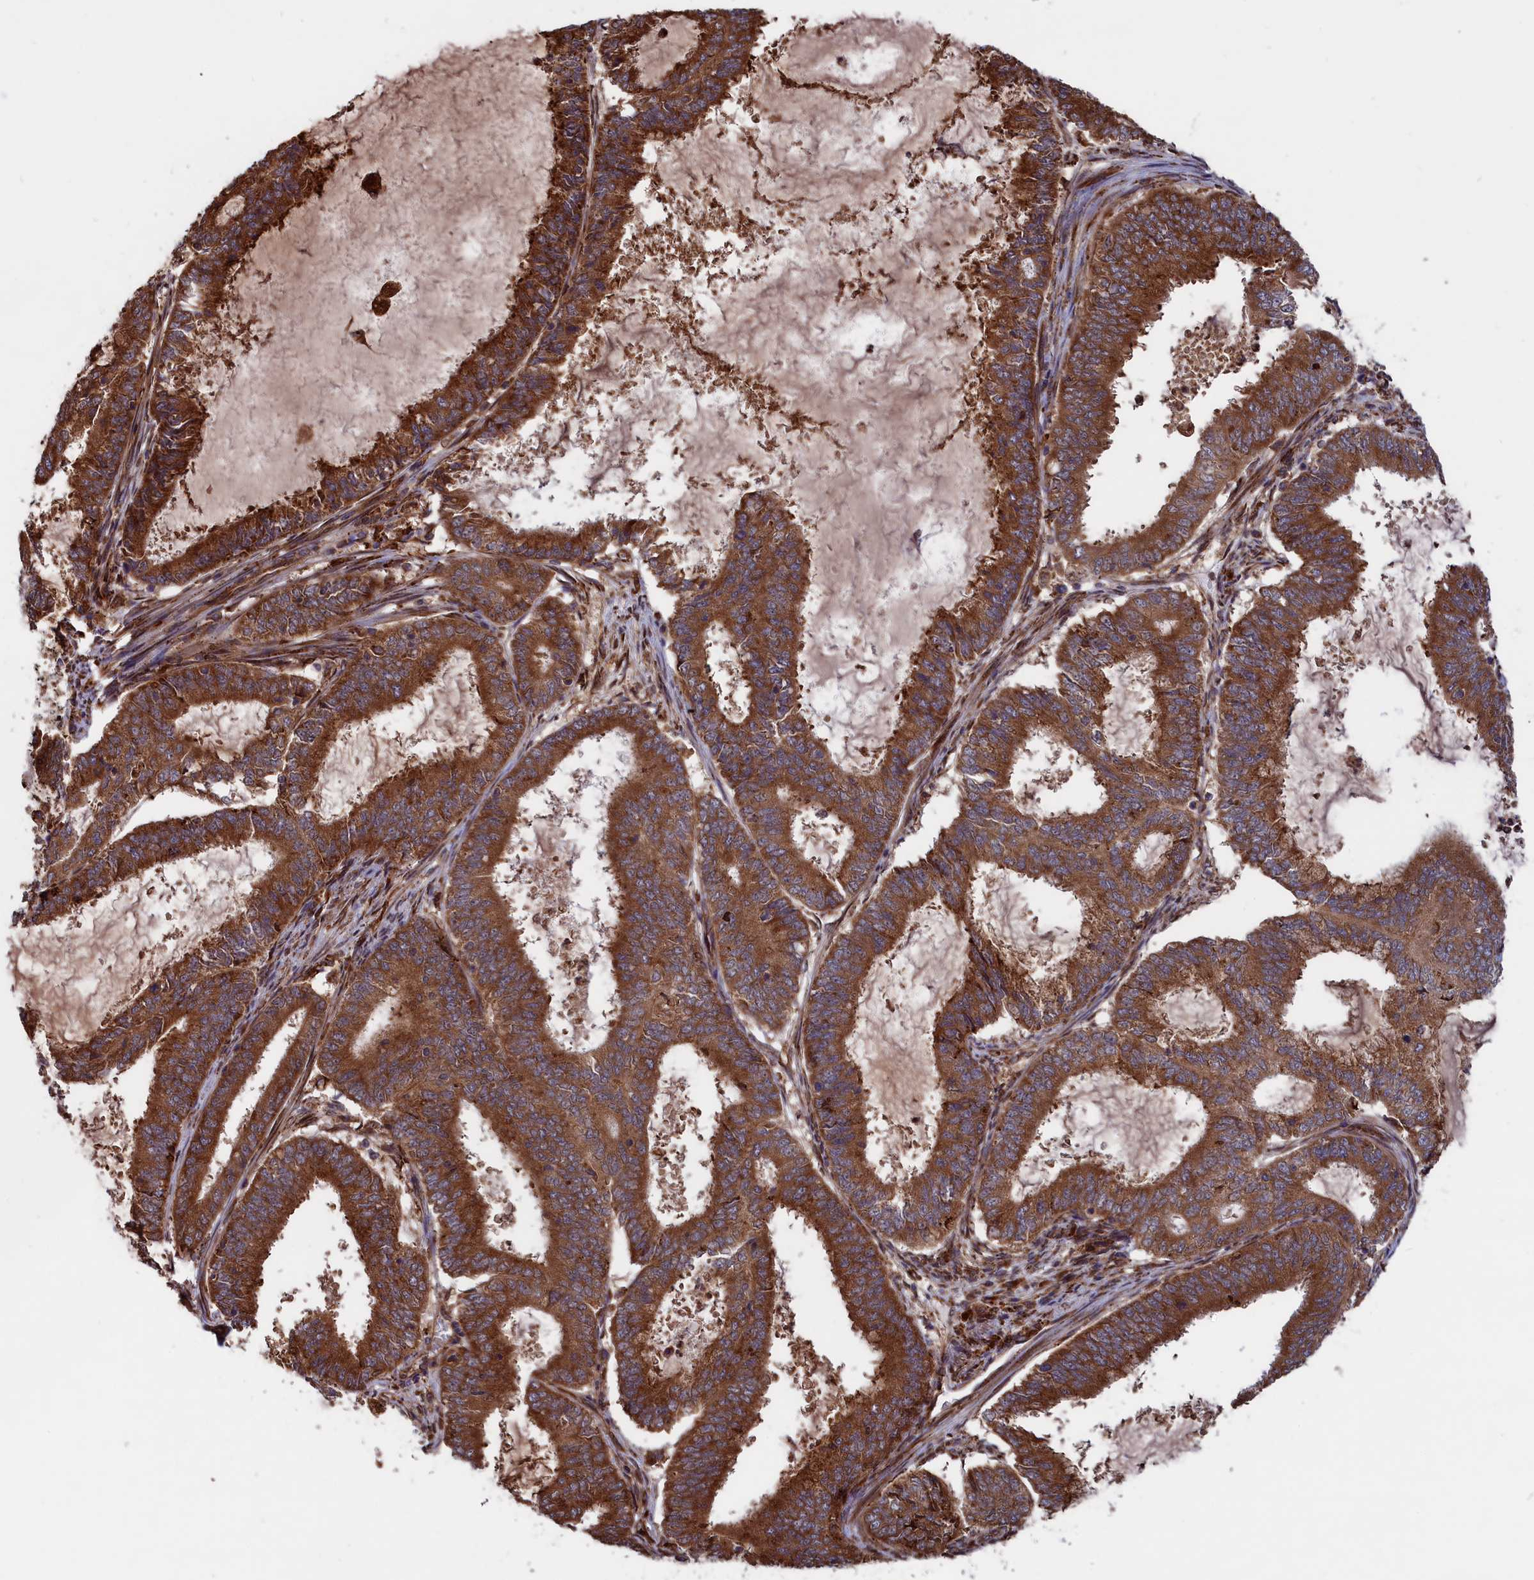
{"staining": {"intensity": "strong", "quantity": ">75%", "location": "cytoplasmic/membranous"}, "tissue": "endometrial cancer", "cell_type": "Tumor cells", "image_type": "cancer", "snomed": [{"axis": "morphology", "description": "Adenocarcinoma, NOS"}, {"axis": "topography", "description": "Endometrium"}], "caption": "An image showing strong cytoplasmic/membranous staining in approximately >75% of tumor cells in endometrial cancer (adenocarcinoma), as visualized by brown immunohistochemical staining.", "gene": "PLA2G4C", "patient": {"sex": "female", "age": 51}}